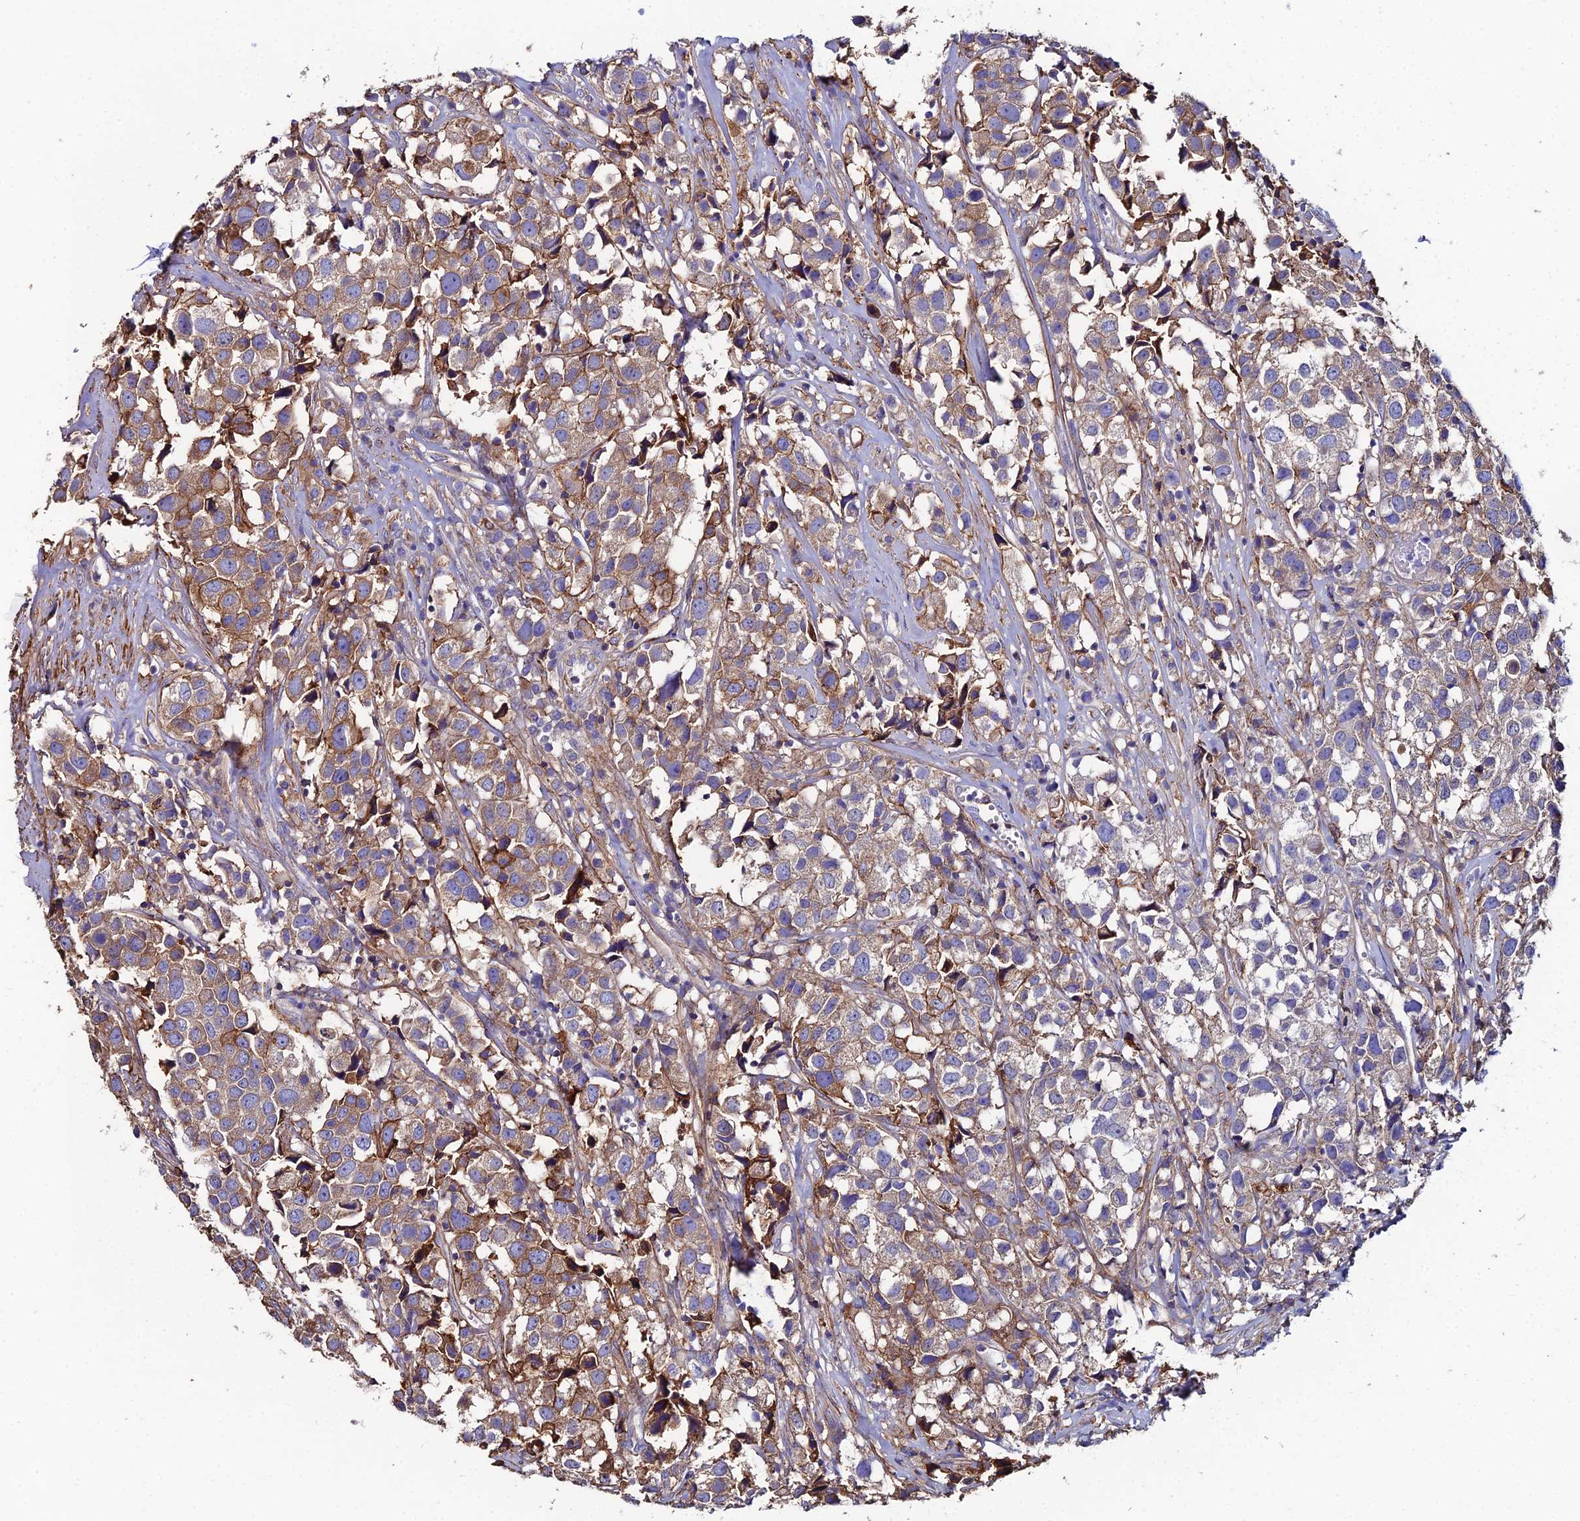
{"staining": {"intensity": "moderate", "quantity": "25%-75%", "location": "cytoplasmic/membranous"}, "tissue": "urothelial cancer", "cell_type": "Tumor cells", "image_type": "cancer", "snomed": [{"axis": "morphology", "description": "Urothelial carcinoma, High grade"}, {"axis": "topography", "description": "Urinary bladder"}], "caption": "Human high-grade urothelial carcinoma stained with a protein marker displays moderate staining in tumor cells.", "gene": "C6", "patient": {"sex": "female", "age": 75}}